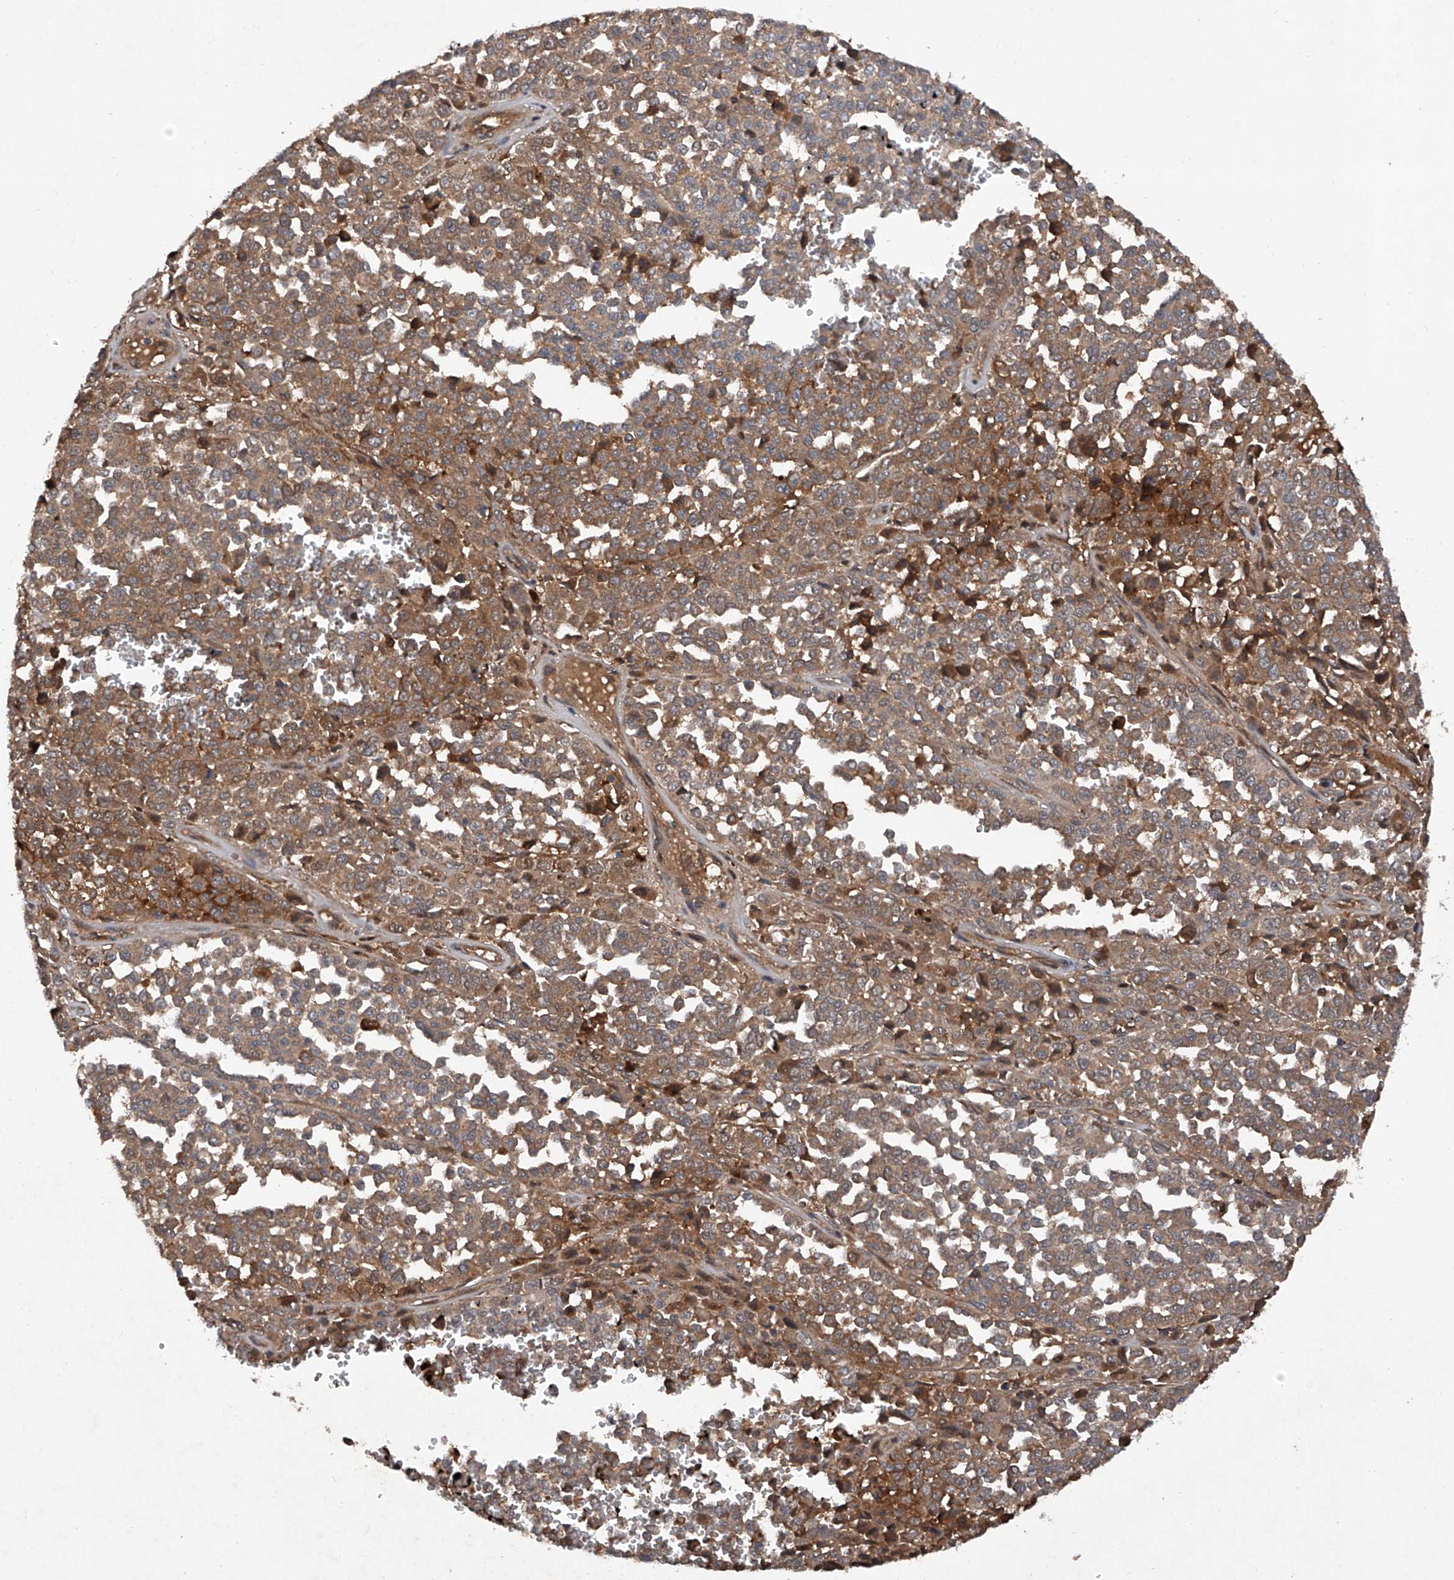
{"staining": {"intensity": "moderate", "quantity": ">75%", "location": "cytoplasmic/membranous"}, "tissue": "melanoma", "cell_type": "Tumor cells", "image_type": "cancer", "snomed": [{"axis": "morphology", "description": "Malignant melanoma, Metastatic site"}, {"axis": "topography", "description": "Pancreas"}], "caption": "Protein staining demonstrates moderate cytoplasmic/membranous expression in approximately >75% of tumor cells in melanoma. The protein is shown in brown color, while the nuclei are stained blue.", "gene": "ASCC3", "patient": {"sex": "female", "age": 30}}